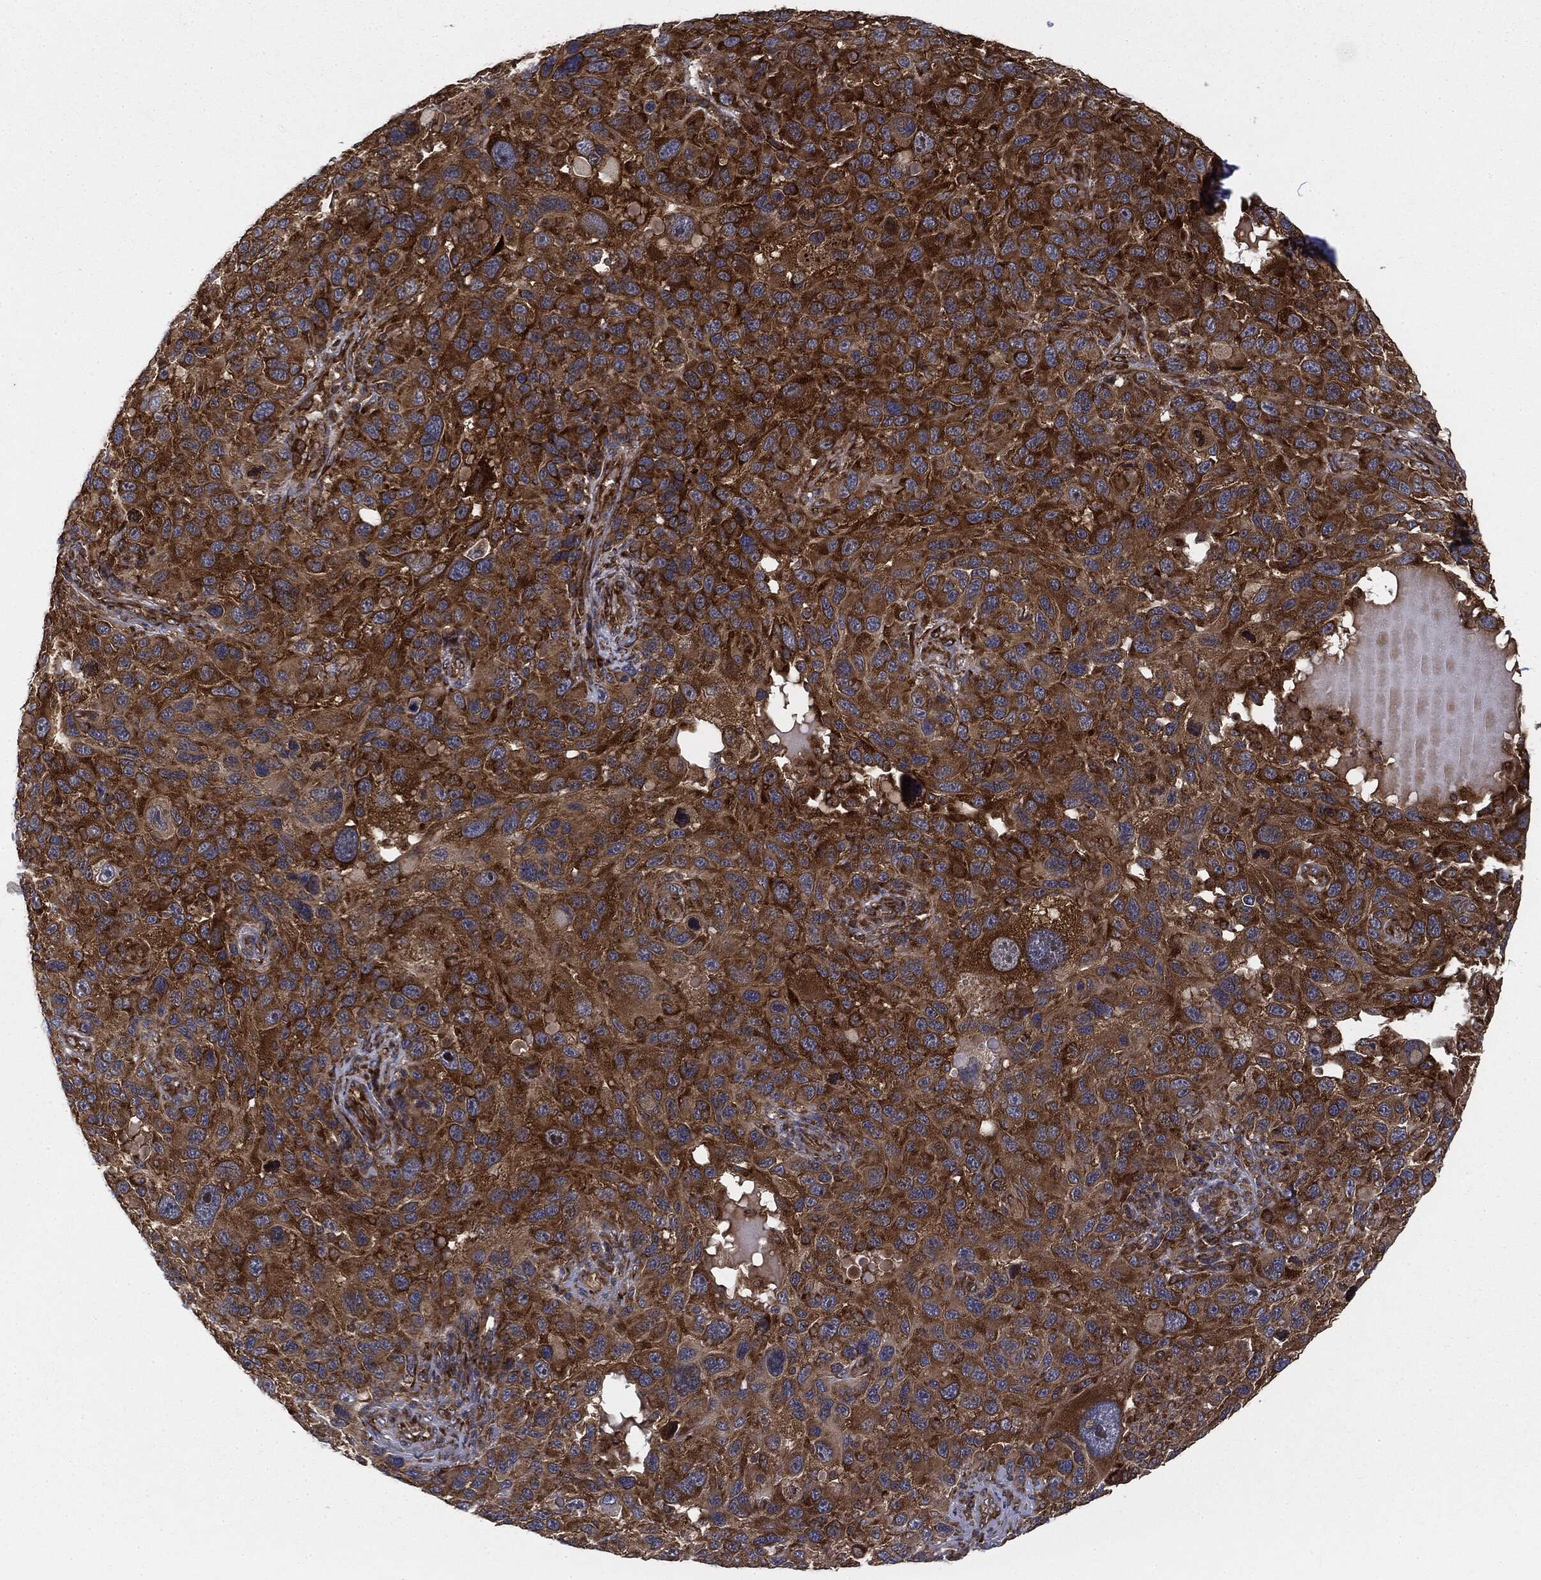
{"staining": {"intensity": "strong", "quantity": ">75%", "location": "cytoplasmic/membranous"}, "tissue": "melanoma", "cell_type": "Tumor cells", "image_type": "cancer", "snomed": [{"axis": "morphology", "description": "Malignant melanoma, NOS"}, {"axis": "topography", "description": "Skin"}], "caption": "A brown stain shows strong cytoplasmic/membranous staining of a protein in malignant melanoma tumor cells.", "gene": "EIF2AK2", "patient": {"sex": "male", "age": 53}}